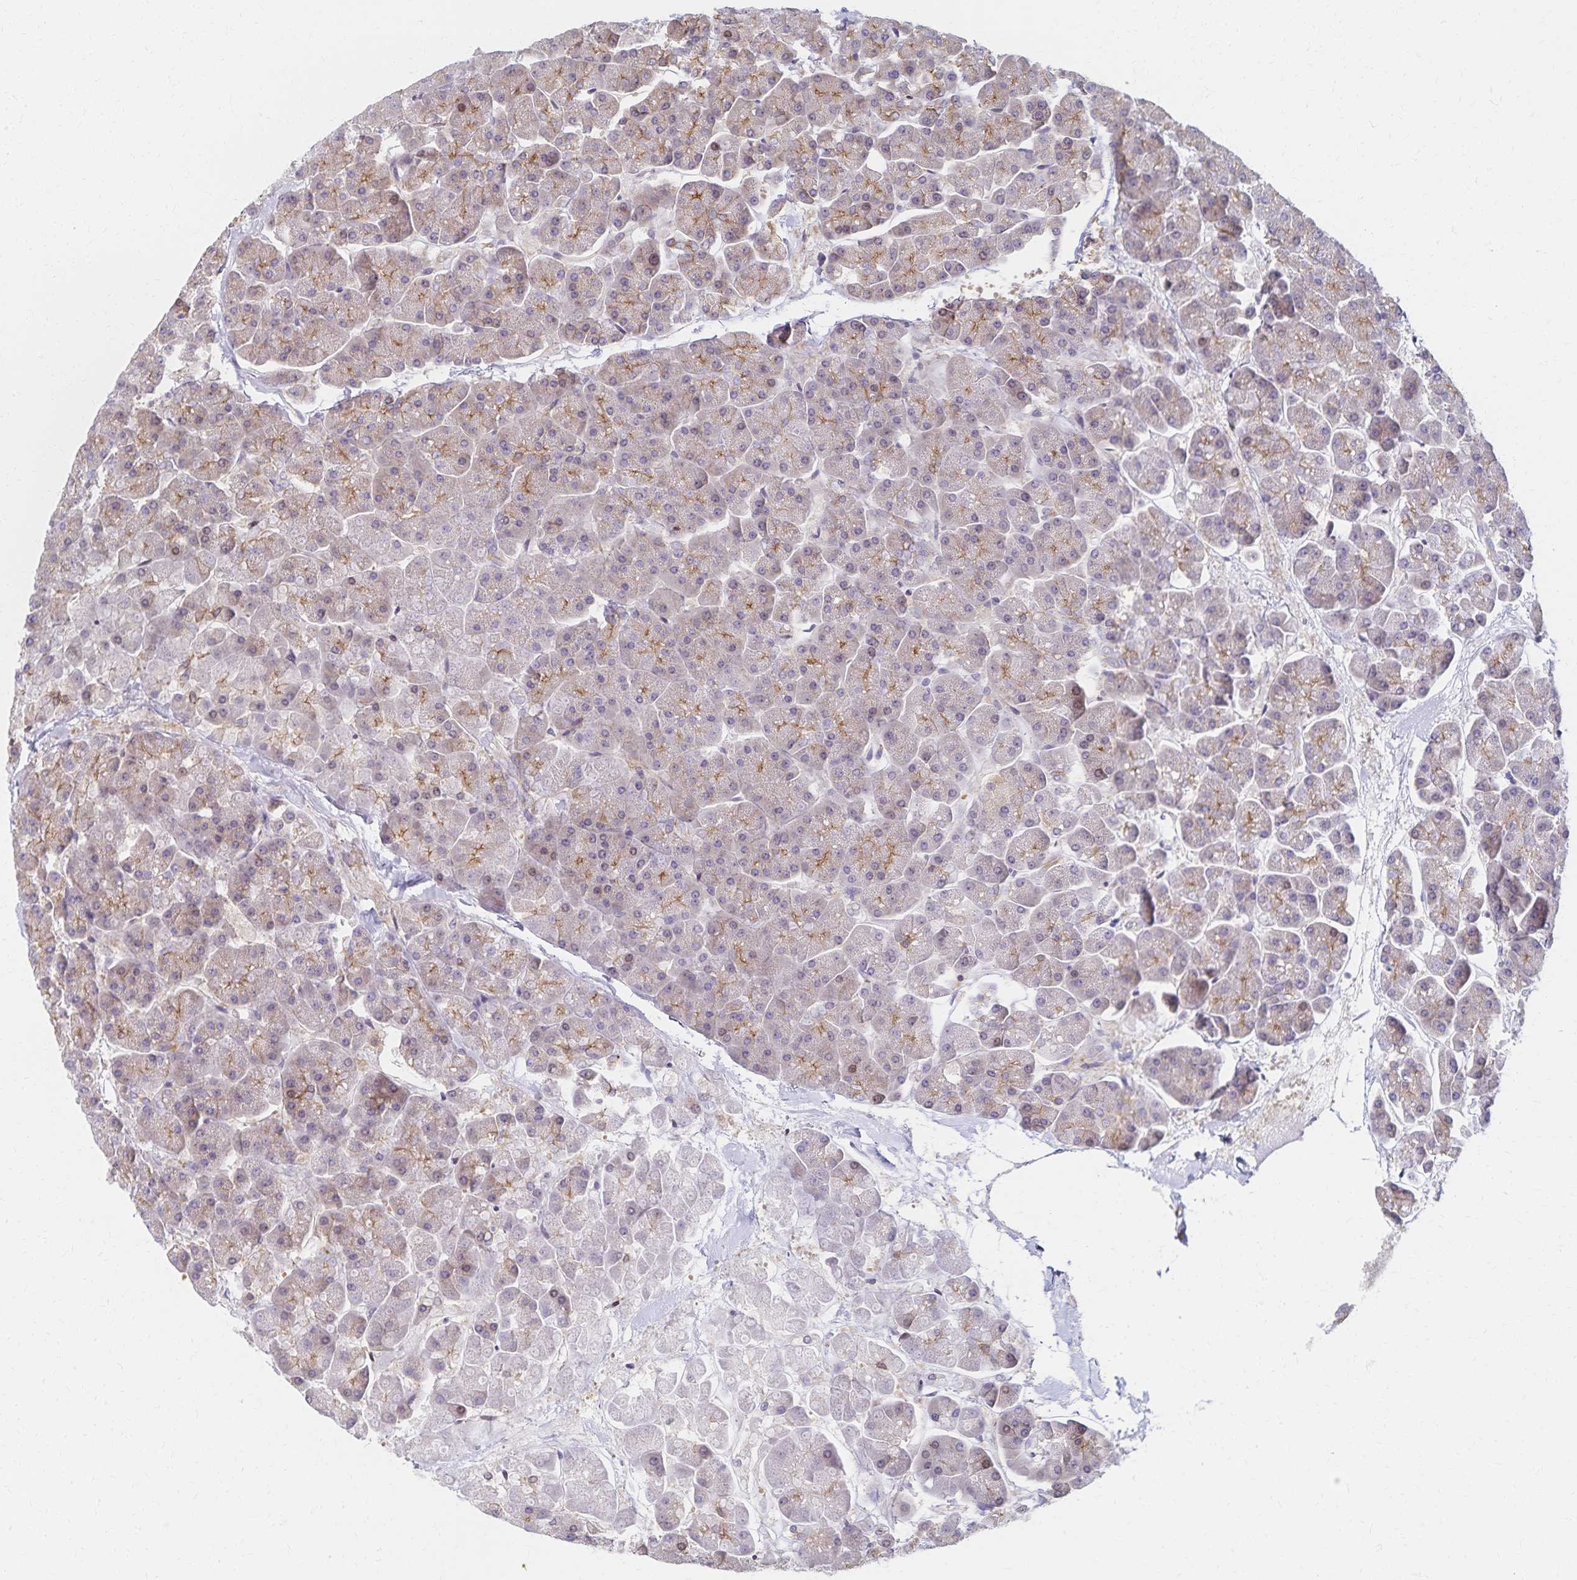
{"staining": {"intensity": "weak", "quantity": "25%-75%", "location": "cytoplasmic/membranous,nuclear"}, "tissue": "pancreas", "cell_type": "Exocrine glandular cells", "image_type": "normal", "snomed": [{"axis": "morphology", "description": "Normal tissue, NOS"}, {"axis": "topography", "description": "Pancreas"}, {"axis": "topography", "description": "Peripheral nerve tissue"}], "caption": "An IHC image of unremarkable tissue is shown. Protein staining in brown shows weak cytoplasmic/membranous,nuclear positivity in pancreas within exocrine glandular cells. (DAB = brown stain, brightfield microscopy at high magnification).", "gene": "RAB9B", "patient": {"sex": "male", "age": 54}}